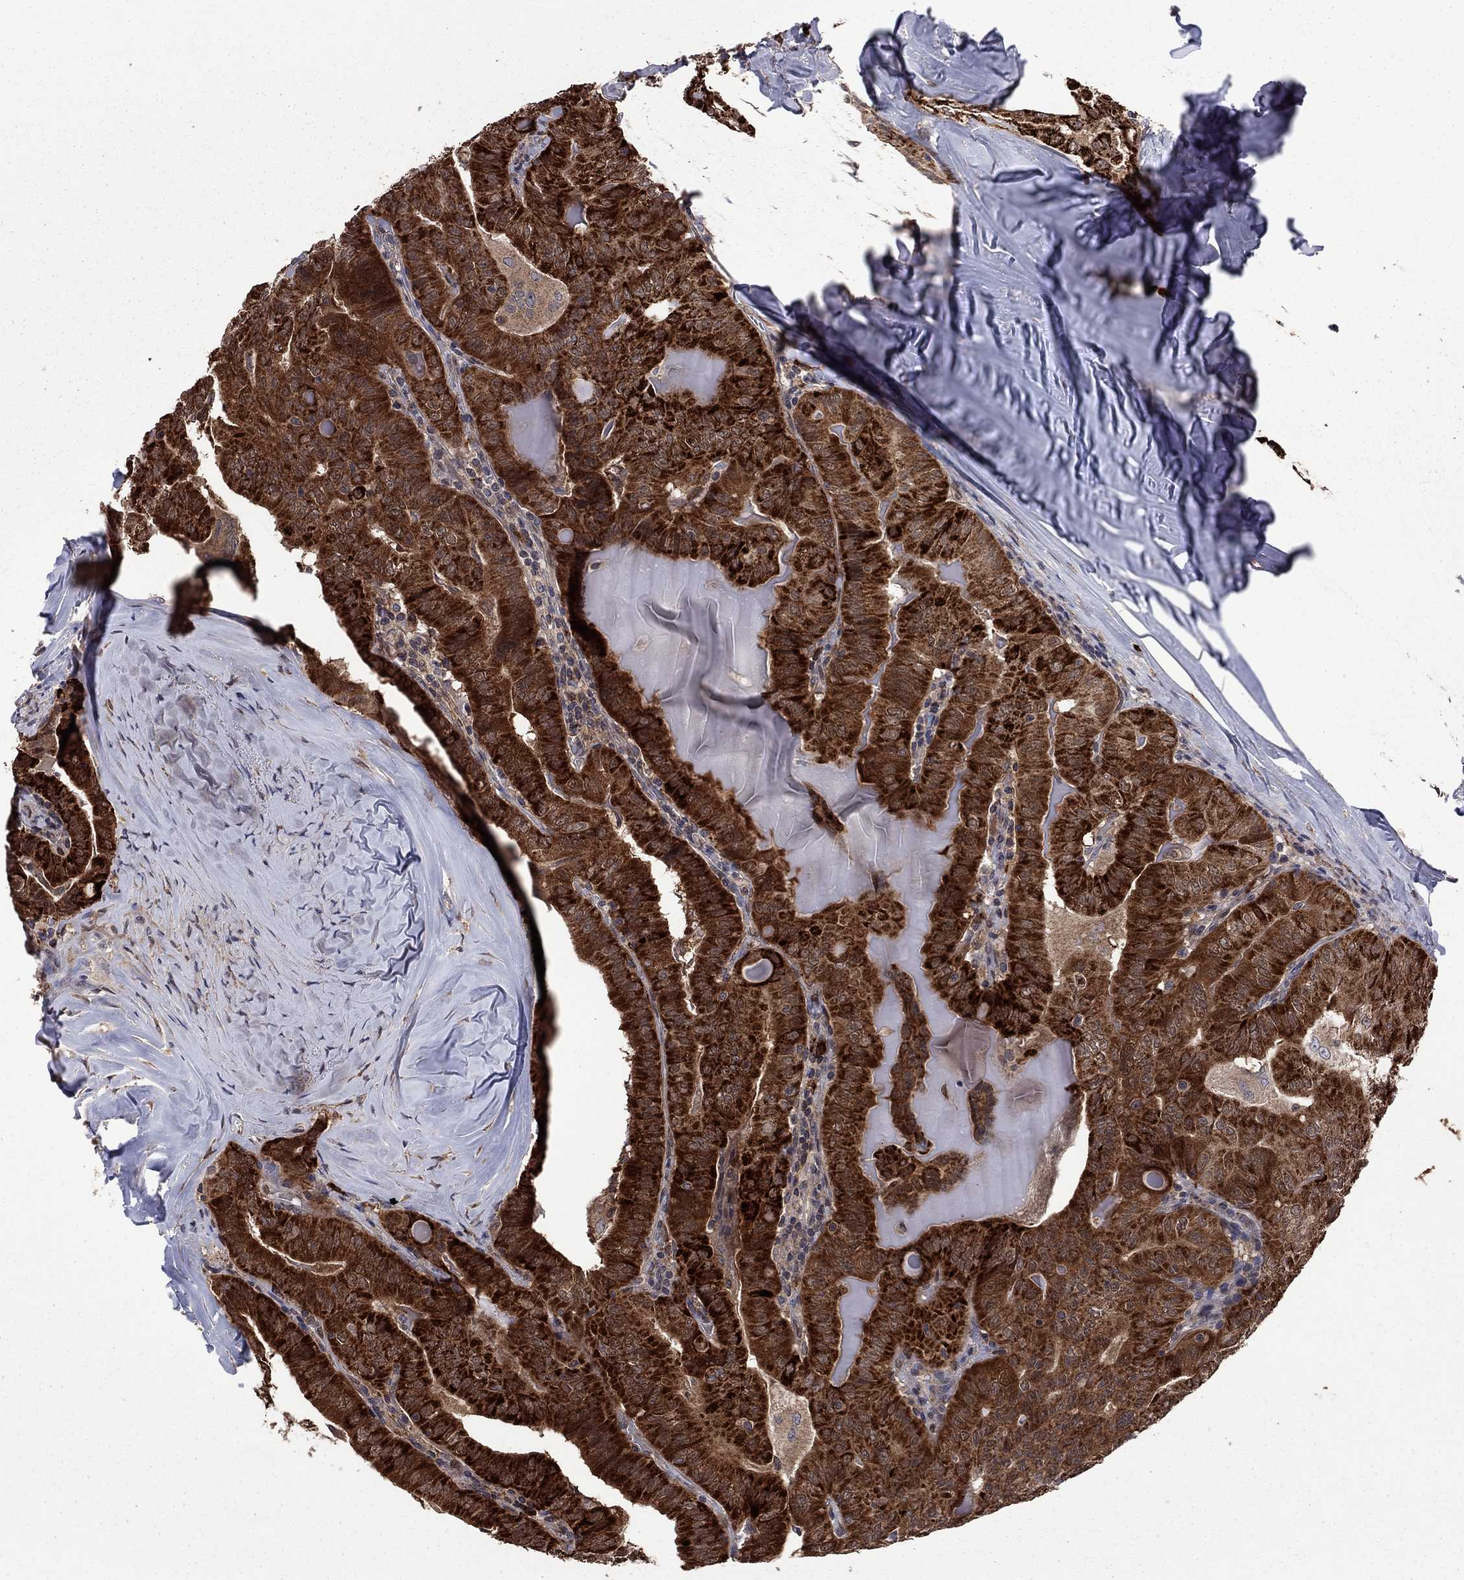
{"staining": {"intensity": "strong", "quantity": ">75%", "location": "cytoplasmic/membranous"}, "tissue": "thyroid cancer", "cell_type": "Tumor cells", "image_type": "cancer", "snomed": [{"axis": "morphology", "description": "Papillary adenocarcinoma, NOS"}, {"axis": "topography", "description": "Thyroid gland"}], "caption": "IHC histopathology image of human thyroid papillary adenocarcinoma stained for a protein (brown), which shows high levels of strong cytoplasmic/membranous expression in about >75% of tumor cells.", "gene": "GPAA1", "patient": {"sex": "female", "age": 68}}